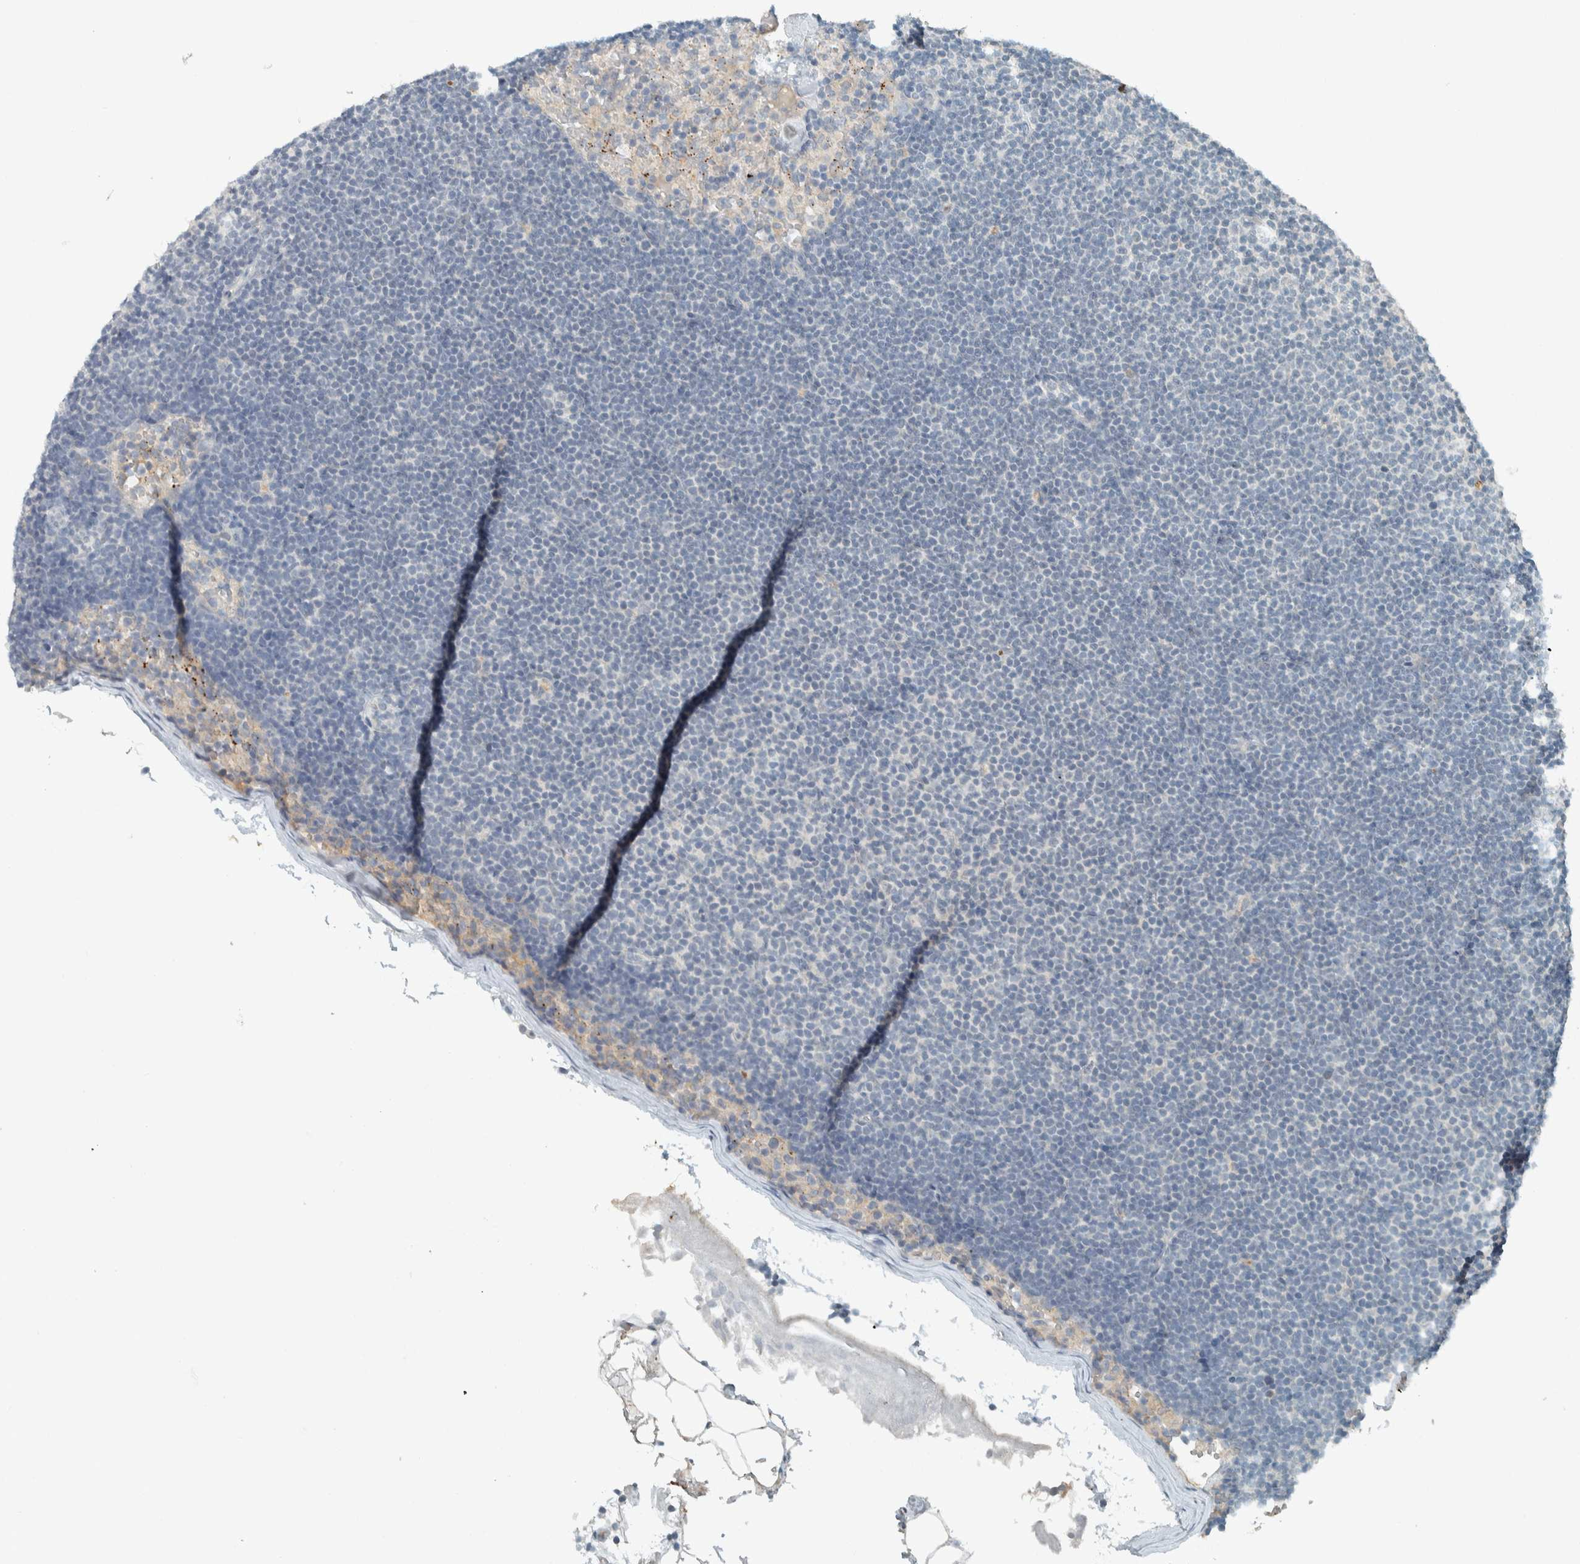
{"staining": {"intensity": "negative", "quantity": "none", "location": "none"}, "tissue": "lymphoma", "cell_type": "Tumor cells", "image_type": "cancer", "snomed": [{"axis": "morphology", "description": "Malignant lymphoma, non-Hodgkin's type, Low grade"}, {"axis": "topography", "description": "Lymph node"}], "caption": "The IHC histopathology image has no significant expression in tumor cells of lymphoma tissue. (DAB immunohistochemistry (IHC) with hematoxylin counter stain).", "gene": "CERCAM", "patient": {"sex": "female", "age": 53}}